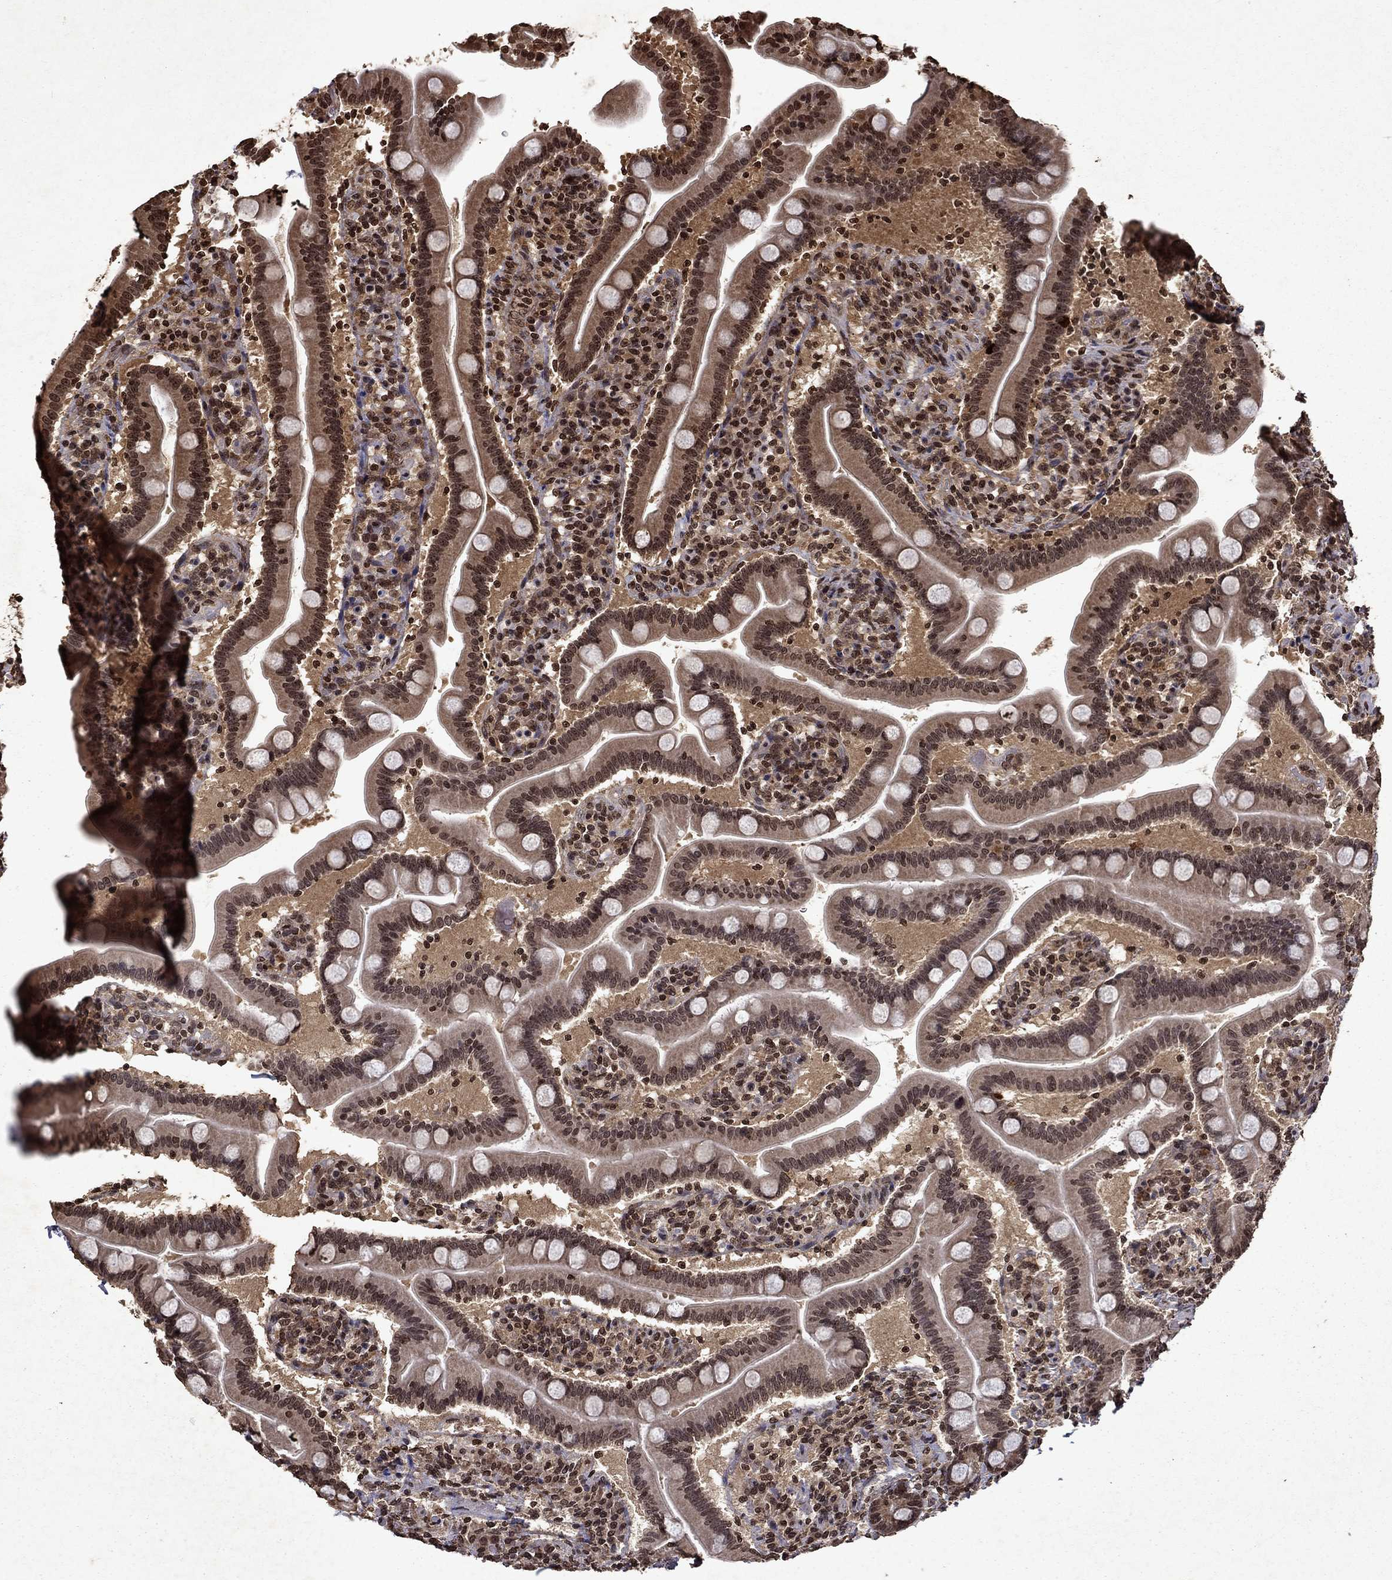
{"staining": {"intensity": "moderate", "quantity": "25%-75%", "location": "cytoplasmic/membranous,nuclear"}, "tissue": "small intestine", "cell_type": "Glandular cells", "image_type": "normal", "snomed": [{"axis": "morphology", "description": "Normal tissue, NOS"}, {"axis": "topography", "description": "Small intestine"}], "caption": "IHC photomicrograph of normal small intestine stained for a protein (brown), which displays medium levels of moderate cytoplasmic/membranous,nuclear expression in about 25%-75% of glandular cells.", "gene": "PIN4", "patient": {"sex": "male", "age": 66}}